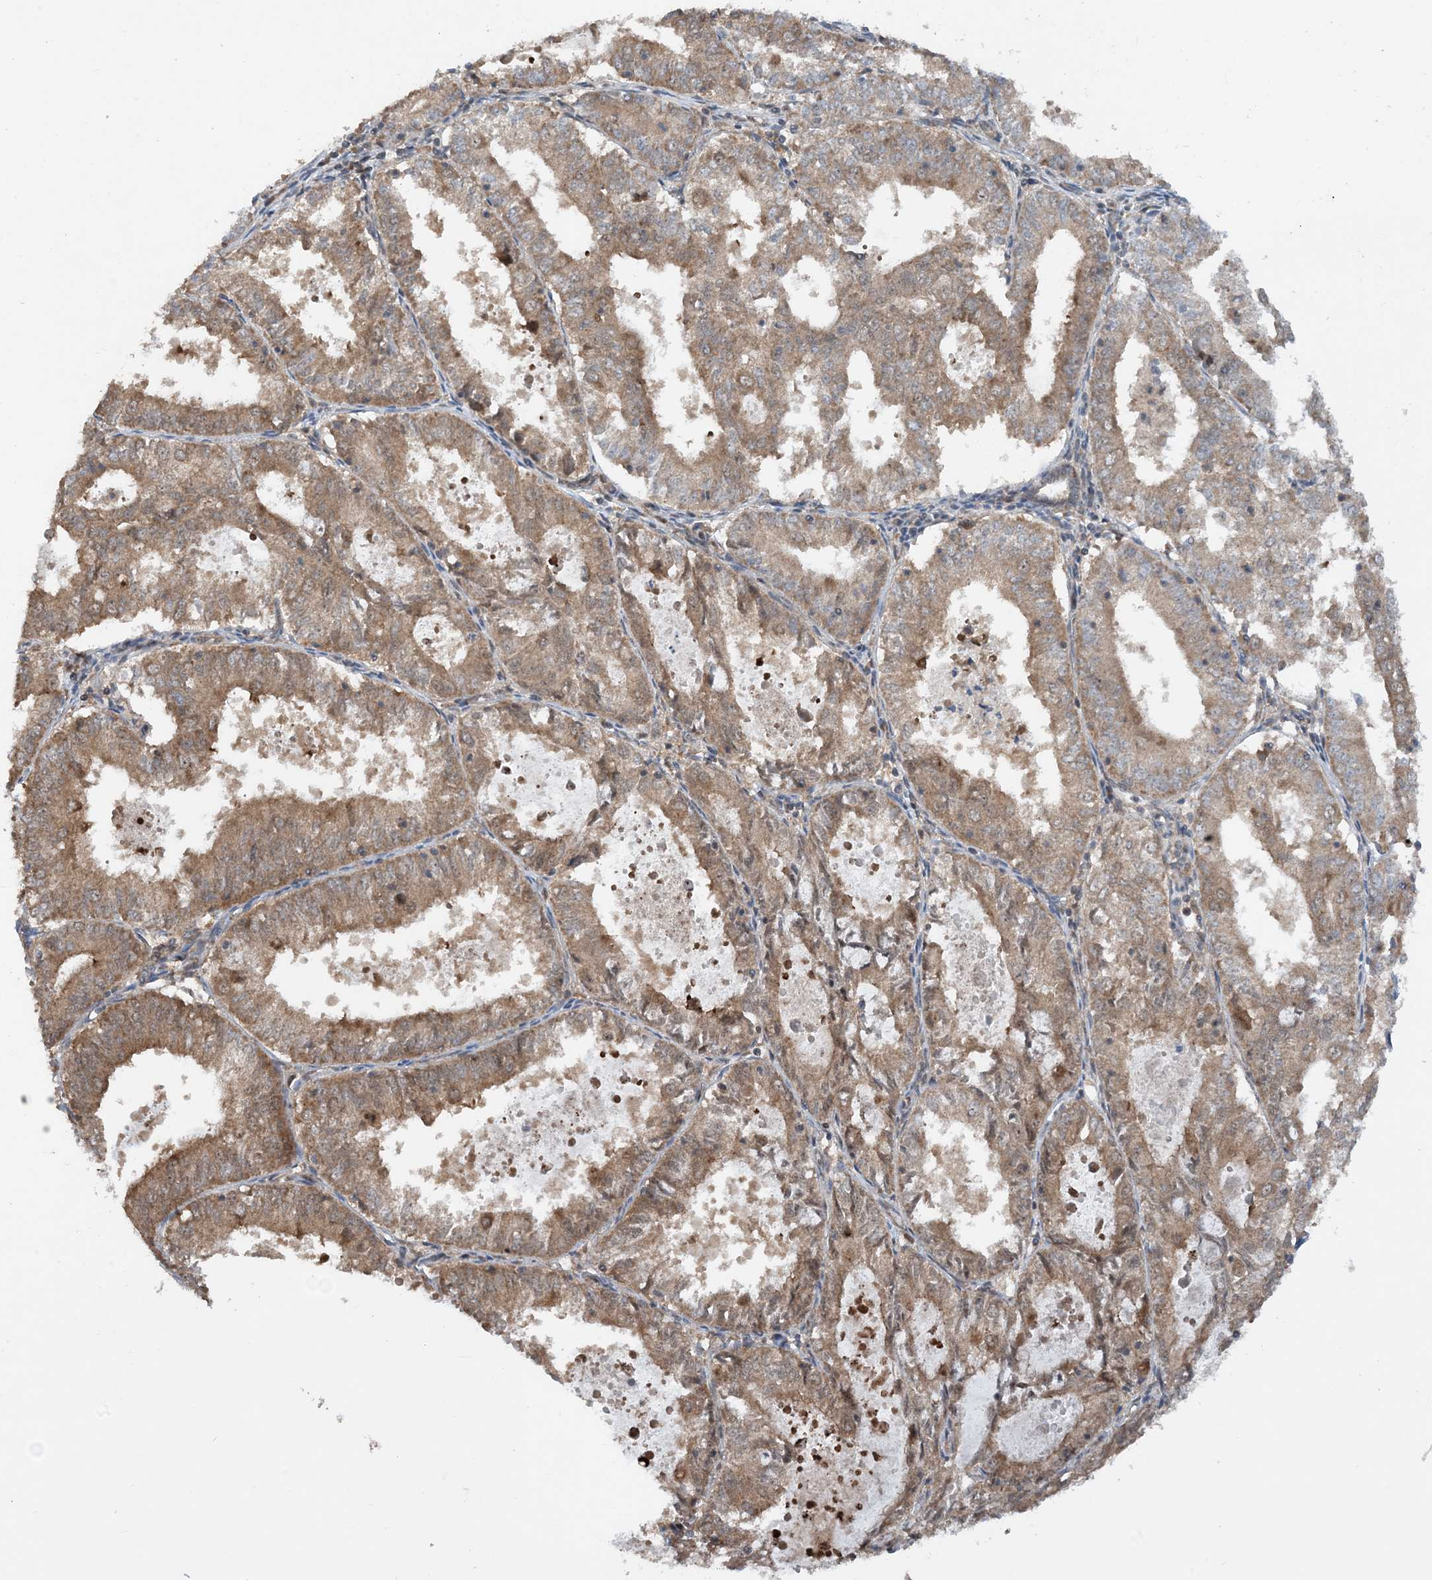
{"staining": {"intensity": "moderate", "quantity": "25%-75%", "location": "cytoplasmic/membranous"}, "tissue": "endometrial cancer", "cell_type": "Tumor cells", "image_type": "cancer", "snomed": [{"axis": "morphology", "description": "Adenocarcinoma, NOS"}, {"axis": "topography", "description": "Endometrium"}], "caption": "The micrograph reveals staining of endometrial cancer (adenocarcinoma), revealing moderate cytoplasmic/membranous protein staining (brown color) within tumor cells.", "gene": "HEMK1", "patient": {"sex": "female", "age": 57}}